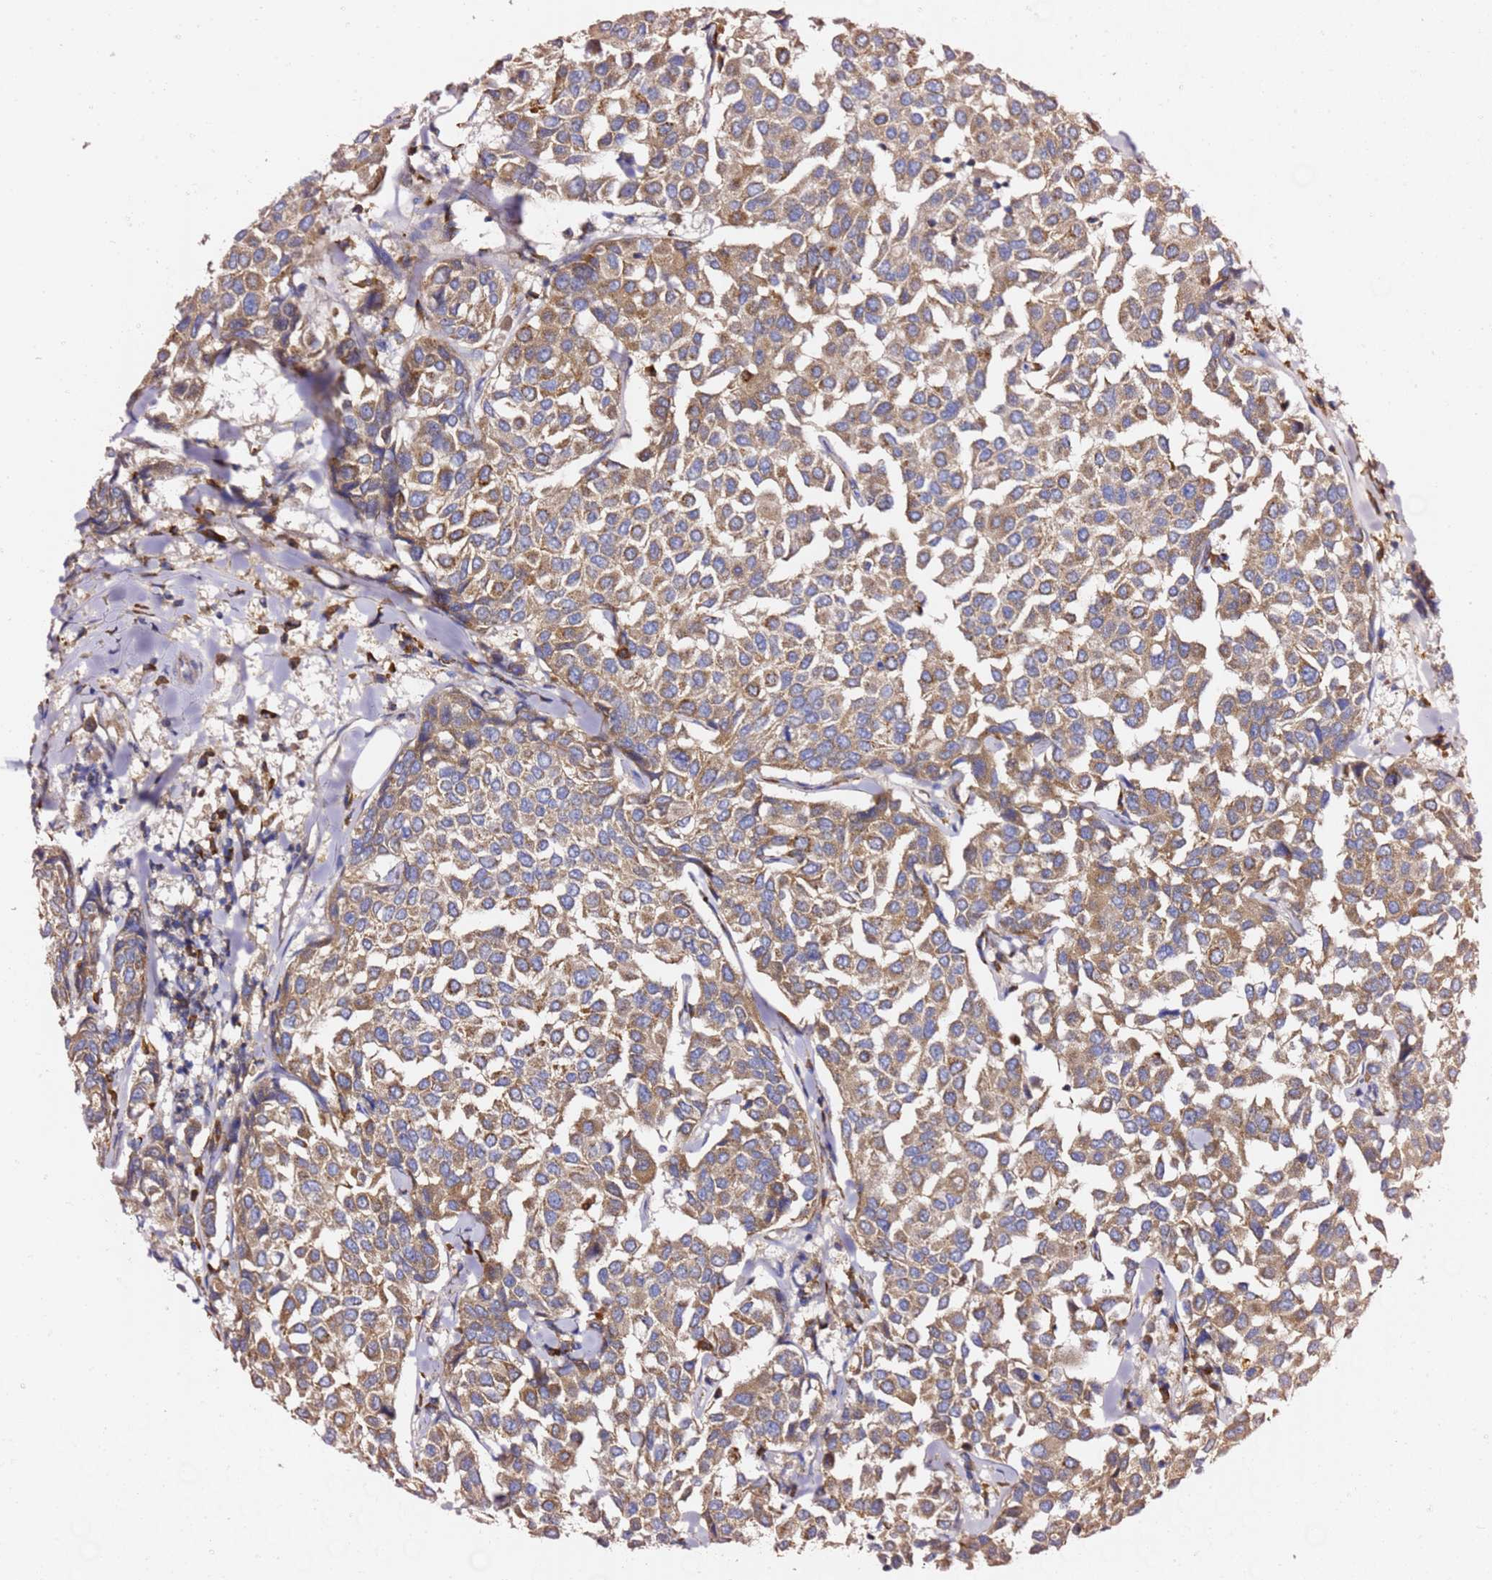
{"staining": {"intensity": "moderate", "quantity": ">75%", "location": "cytoplasmic/membranous"}, "tissue": "breast cancer", "cell_type": "Tumor cells", "image_type": "cancer", "snomed": [{"axis": "morphology", "description": "Duct carcinoma"}, {"axis": "topography", "description": "Breast"}], "caption": "Protein analysis of infiltrating ductal carcinoma (breast) tissue demonstrates moderate cytoplasmic/membranous staining in approximately >75% of tumor cells.", "gene": "C19orf12", "patient": {"sex": "female", "age": 55}}